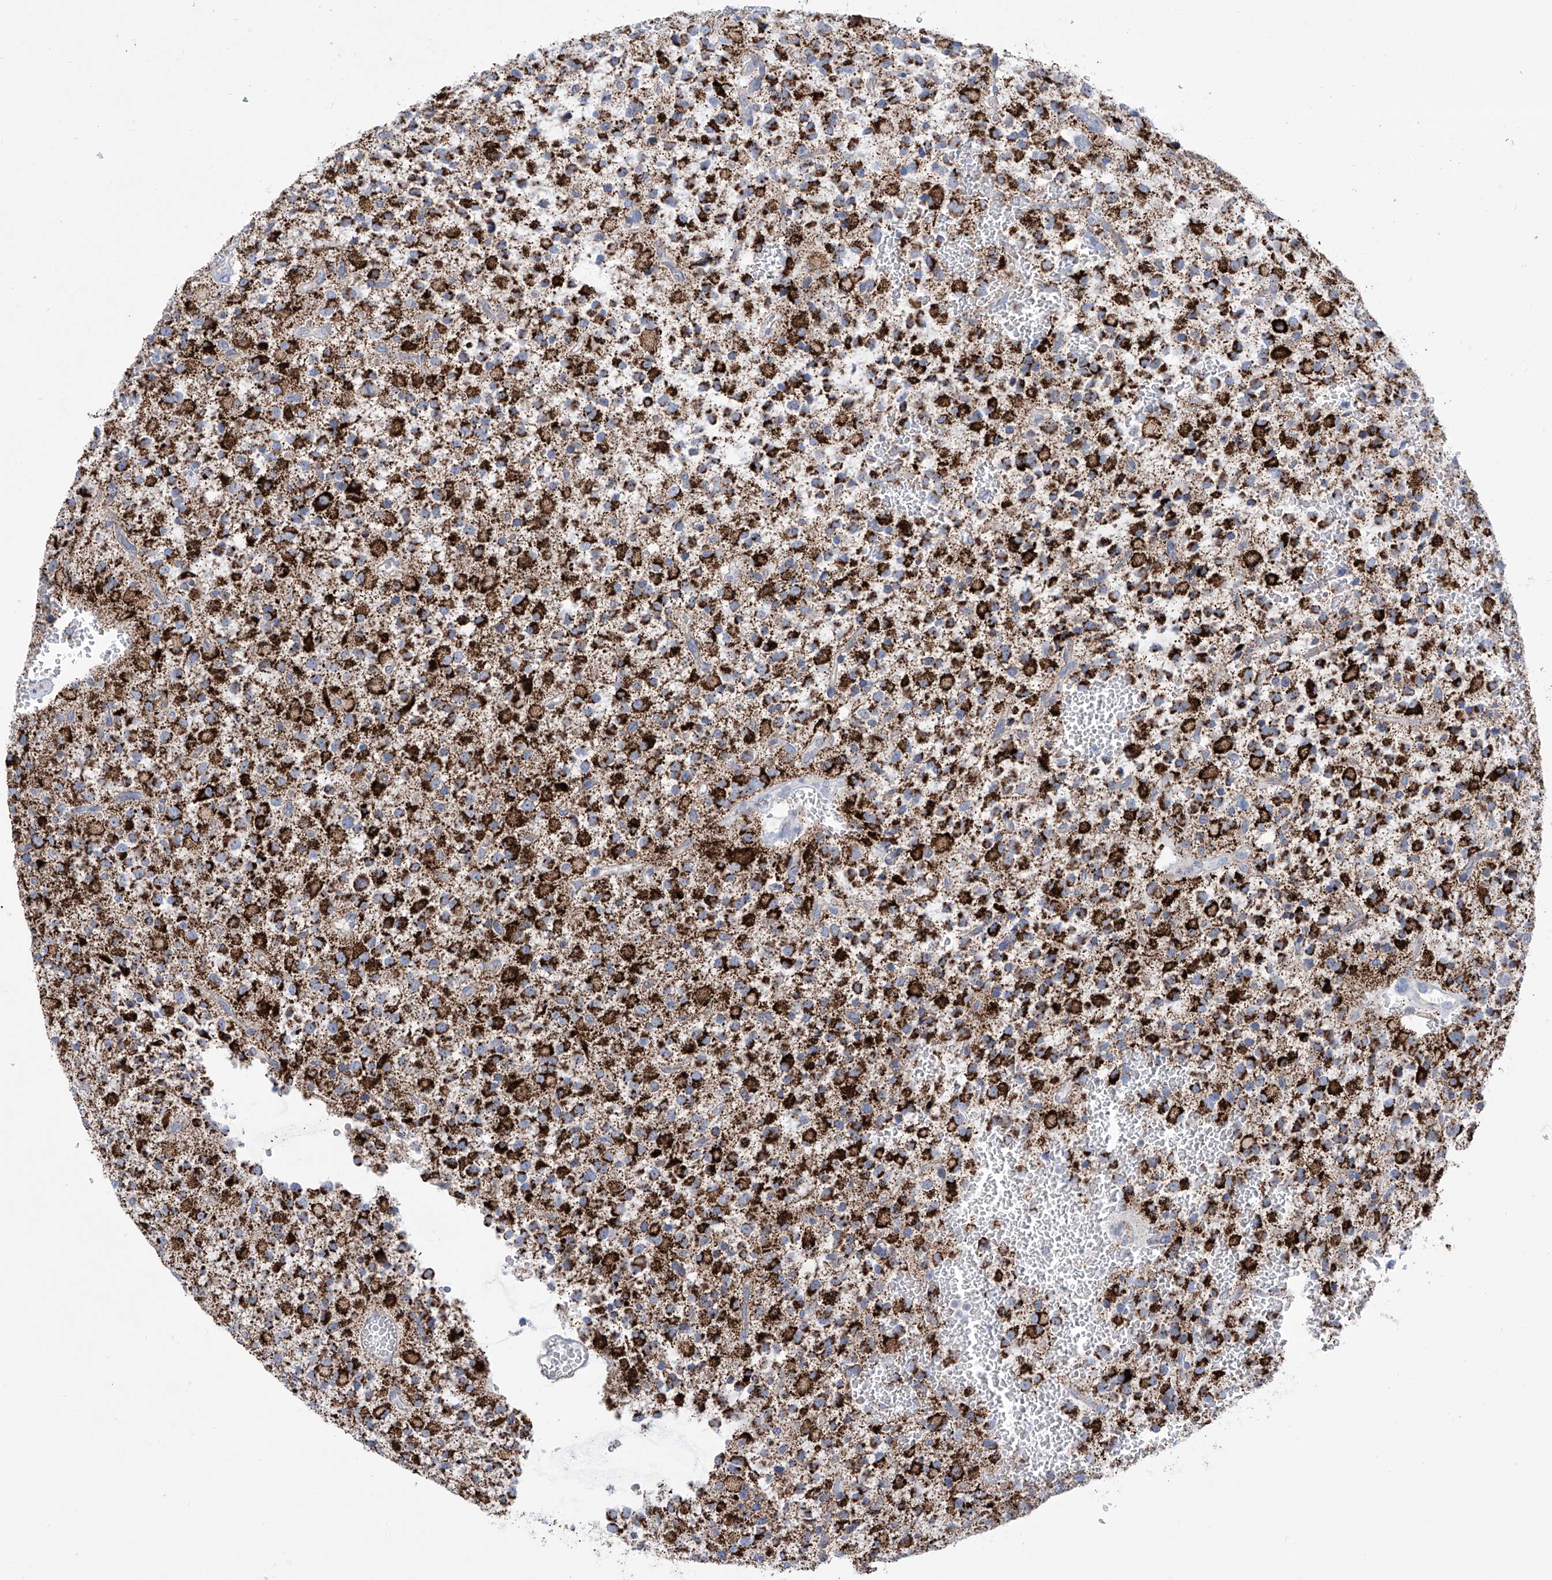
{"staining": {"intensity": "strong", "quantity": ">75%", "location": "cytoplasmic/membranous"}, "tissue": "glioma", "cell_type": "Tumor cells", "image_type": "cancer", "snomed": [{"axis": "morphology", "description": "Glioma, malignant, High grade"}, {"axis": "topography", "description": "Brain"}], "caption": "Immunohistochemistry (IHC) of glioma reveals high levels of strong cytoplasmic/membranous expression in about >75% of tumor cells.", "gene": "ALDH6A1", "patient": {"sex": "male", "age": 34}}